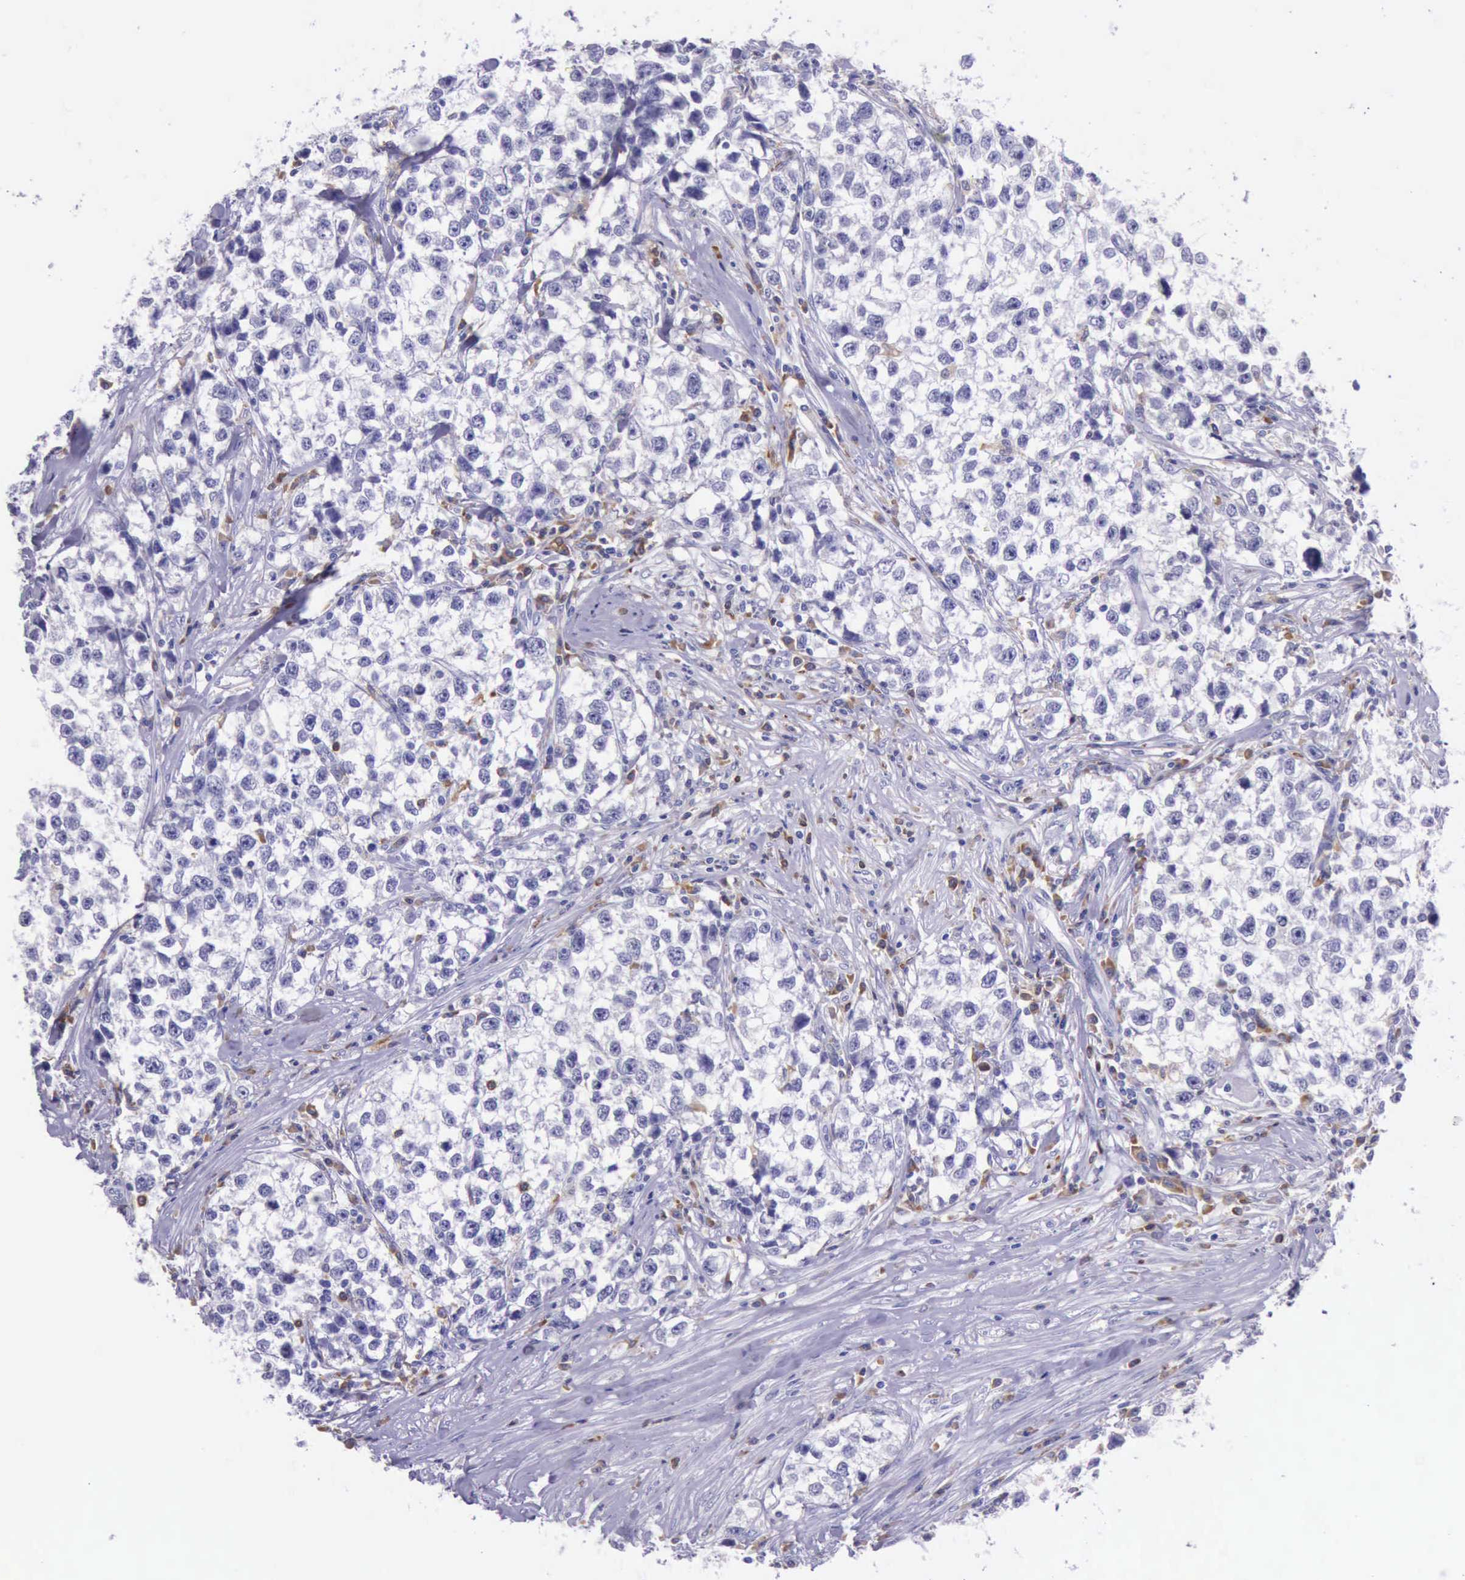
{"staining": {"intensity": "negative", "quantity": "none", "location": "none"}, "tissue": "testis cancer", "cell_type": "Tumor cells", "image_type": "cancer", "snomed": [{"axis": "morphology", "description": "Seminoma, NOS"}, {"axis": "morphology", "description": "Carcinoma, Embryonal, NOS"}, {"axis": "topography", "description": "Testis"}], "caption": "An immunohistochemistry (IHC) micrograph of testis cancer is shown. There is no staining in tumor cells of testis cancer. (IHC, brightfield microscopy, high magnification).", "gene": "BTK", "patient": {"sex": "male", "age": 30}}